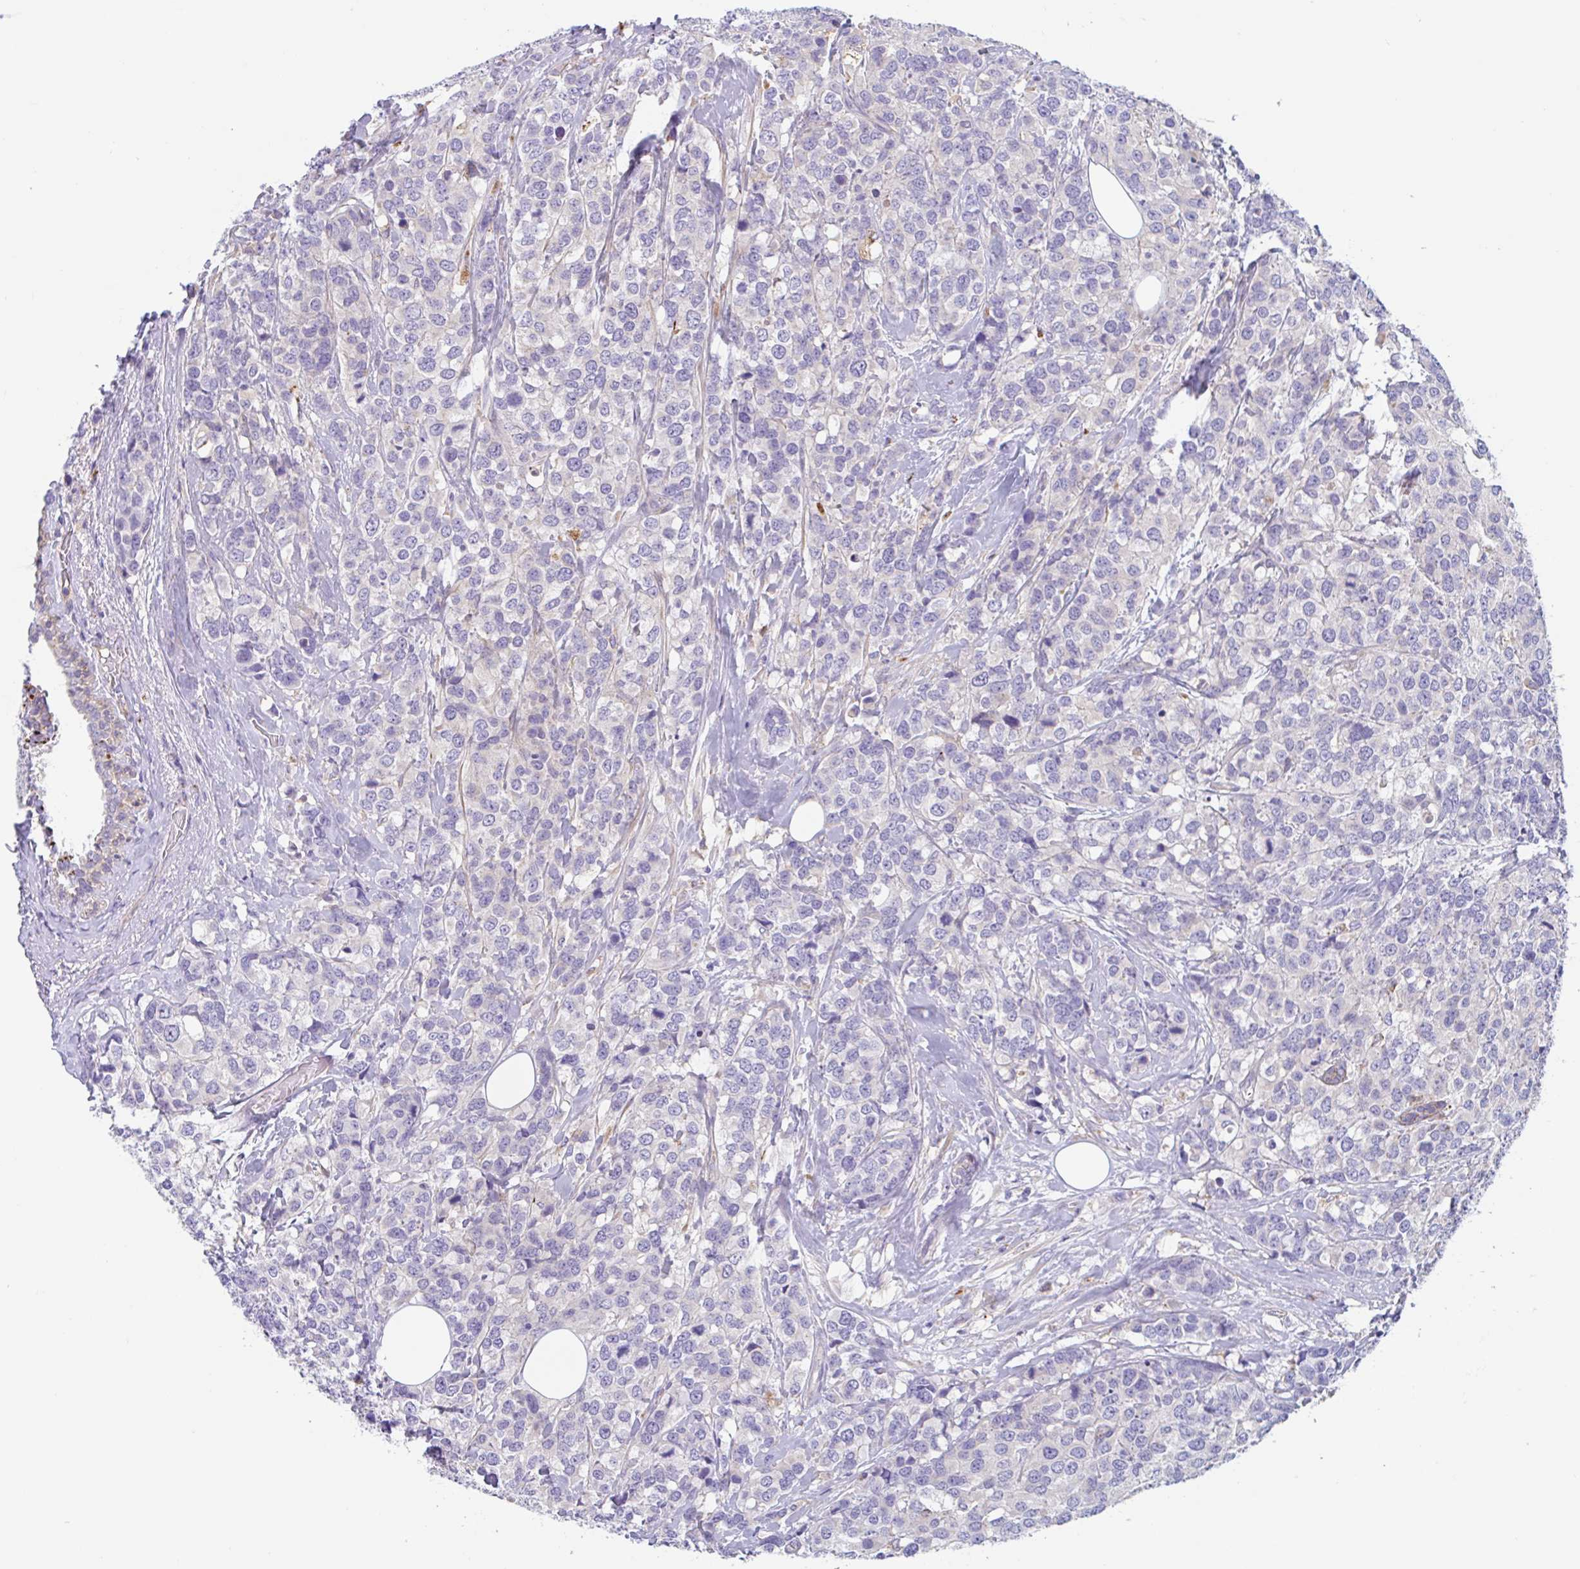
{"staining": {"intensity": "negative", "quantity": "none", "location": "none"}, "tissue": "breast cancer", "cell_type": "Tumor cells", "image_type": "cancer", "snomed": [{"axis": "morphology", "description": "Lobular carcinoma"}, {"axis": "topography", "description": "Breast"}], "caption": "Tumor cells are negative for brown protein staining in breast lobular carcinoma.", "gene": "LENG9", "patient": {"sex": "female", "age": 59}}